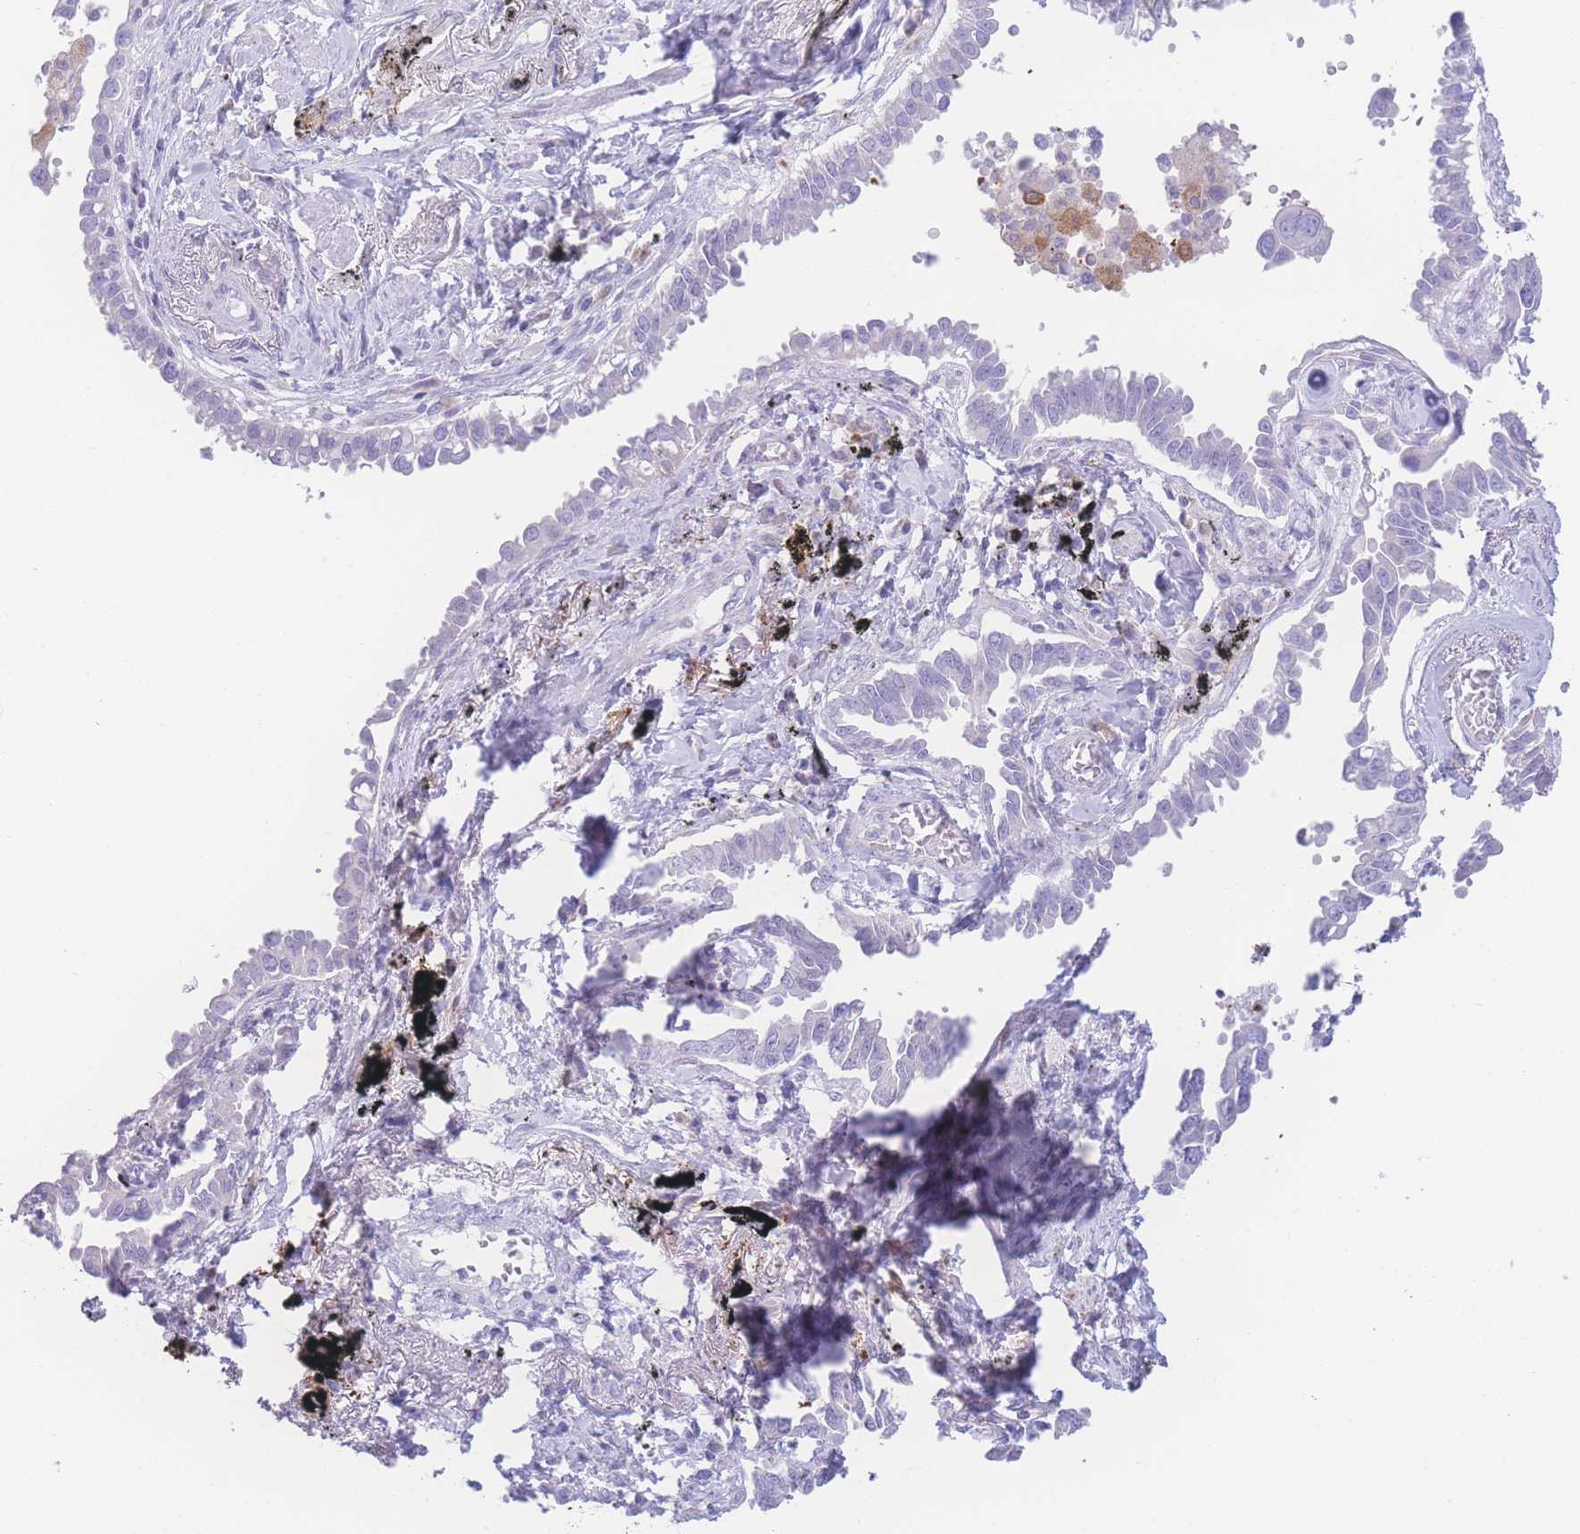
{"staining": {"intensity": "negative", "quantity": "none", "location": "none"}, "tissue": "lung cancer", "cell_type": "Tumor cells", "image_type": "cancer", "snomed": [{"axis": "morphology", "description": "Adenocarcinoma, NOS"}, {"axis": "topography", "description": "Lung"}], "caption": "Tumor cells show no significant protein expression in adenocarcinoma (lung).", "gene": "NBEAL1", "patient": {"sex": "male", "age": 67}}